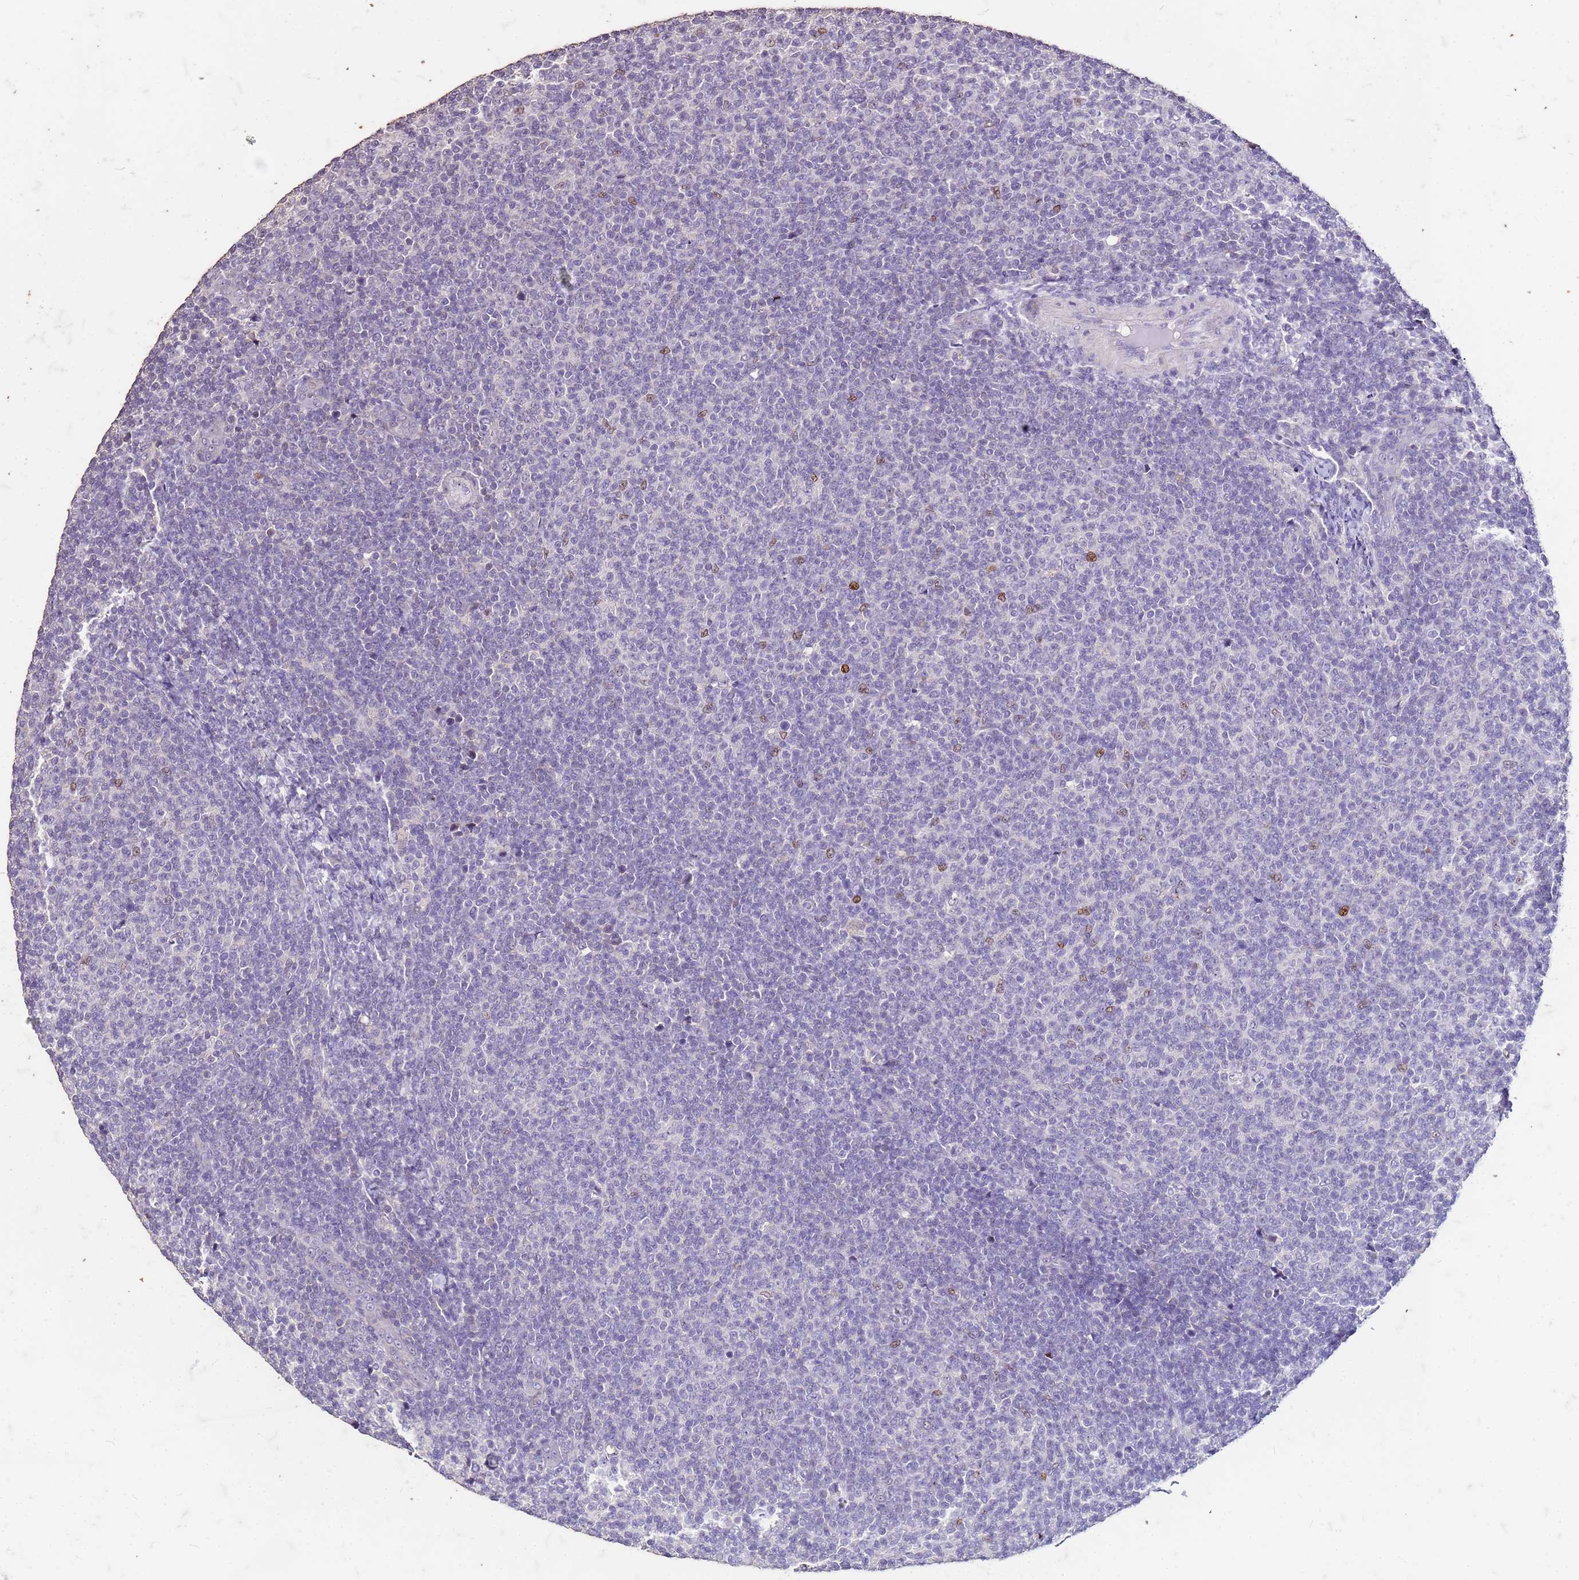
{"staining": {"intensity": "negative", "quantity": "none", "location": "none"}, "tissue": "lymphoma", "cell_type": "Tumor cells", "image_type": "cancer", "snomed": [{"axis": "morphology", "description": "Malignant lymphoma, non-Hodgkin's type, Low grade"}, {"axis": "topography", "description": "Lymph node"}], "caption": "IHC photomicrograph of neoplastic tissue: human low-grade malignant lymphoma, non-Hodgkin's type stained with DAB reveals no significant protein expression in tumor cells. (DAB (3,3'-diaminobenzidine) immunohistochemistry (IHC), high magnification).", "gene": "FAM184B", "patient": {"sex": "male", "age": 66}}